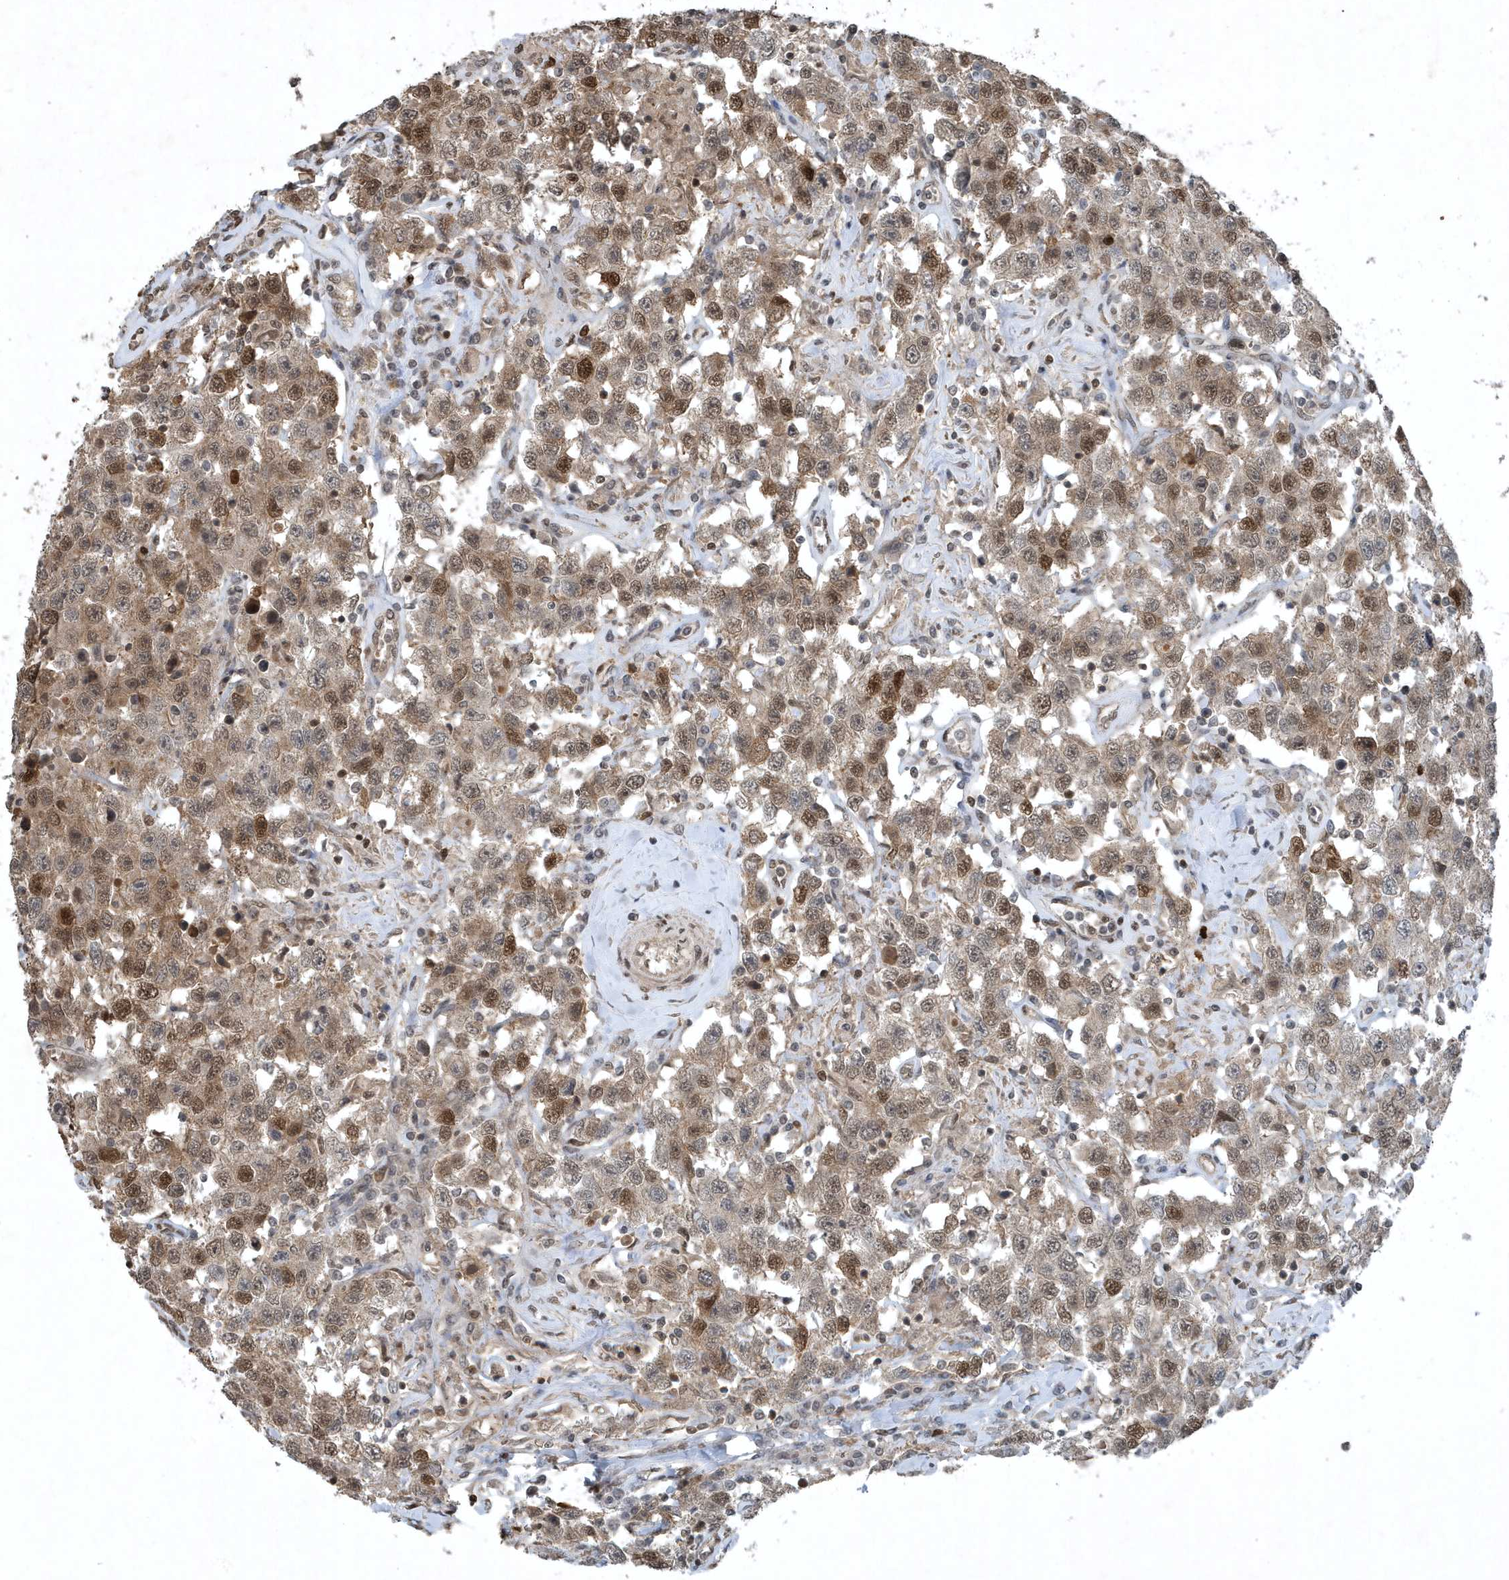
{"staining": {"intensity": "moderate", "quantity": ">75%", "location": "cytoplasmic/membranous,nuclear"}, "tissue": "testis cancer", "cell_type": "Tumor cells", "image_type": "cancer", "snomed": [{"axis": "morphology", "description": "Seminoma, NOS"}, {"axis": "topography", "description": "Testis"}], "caption": "This histopathology image reveals testis seminoma stained with IHC to label a protein in brown. The cytoplasmic/membranous and nuclear of tumor cells show moderate positivity for the protein. Nuclei are counter-stained blue.", "gene": "HSPA1A", "patient": {"sex": "male", "age": 41}}